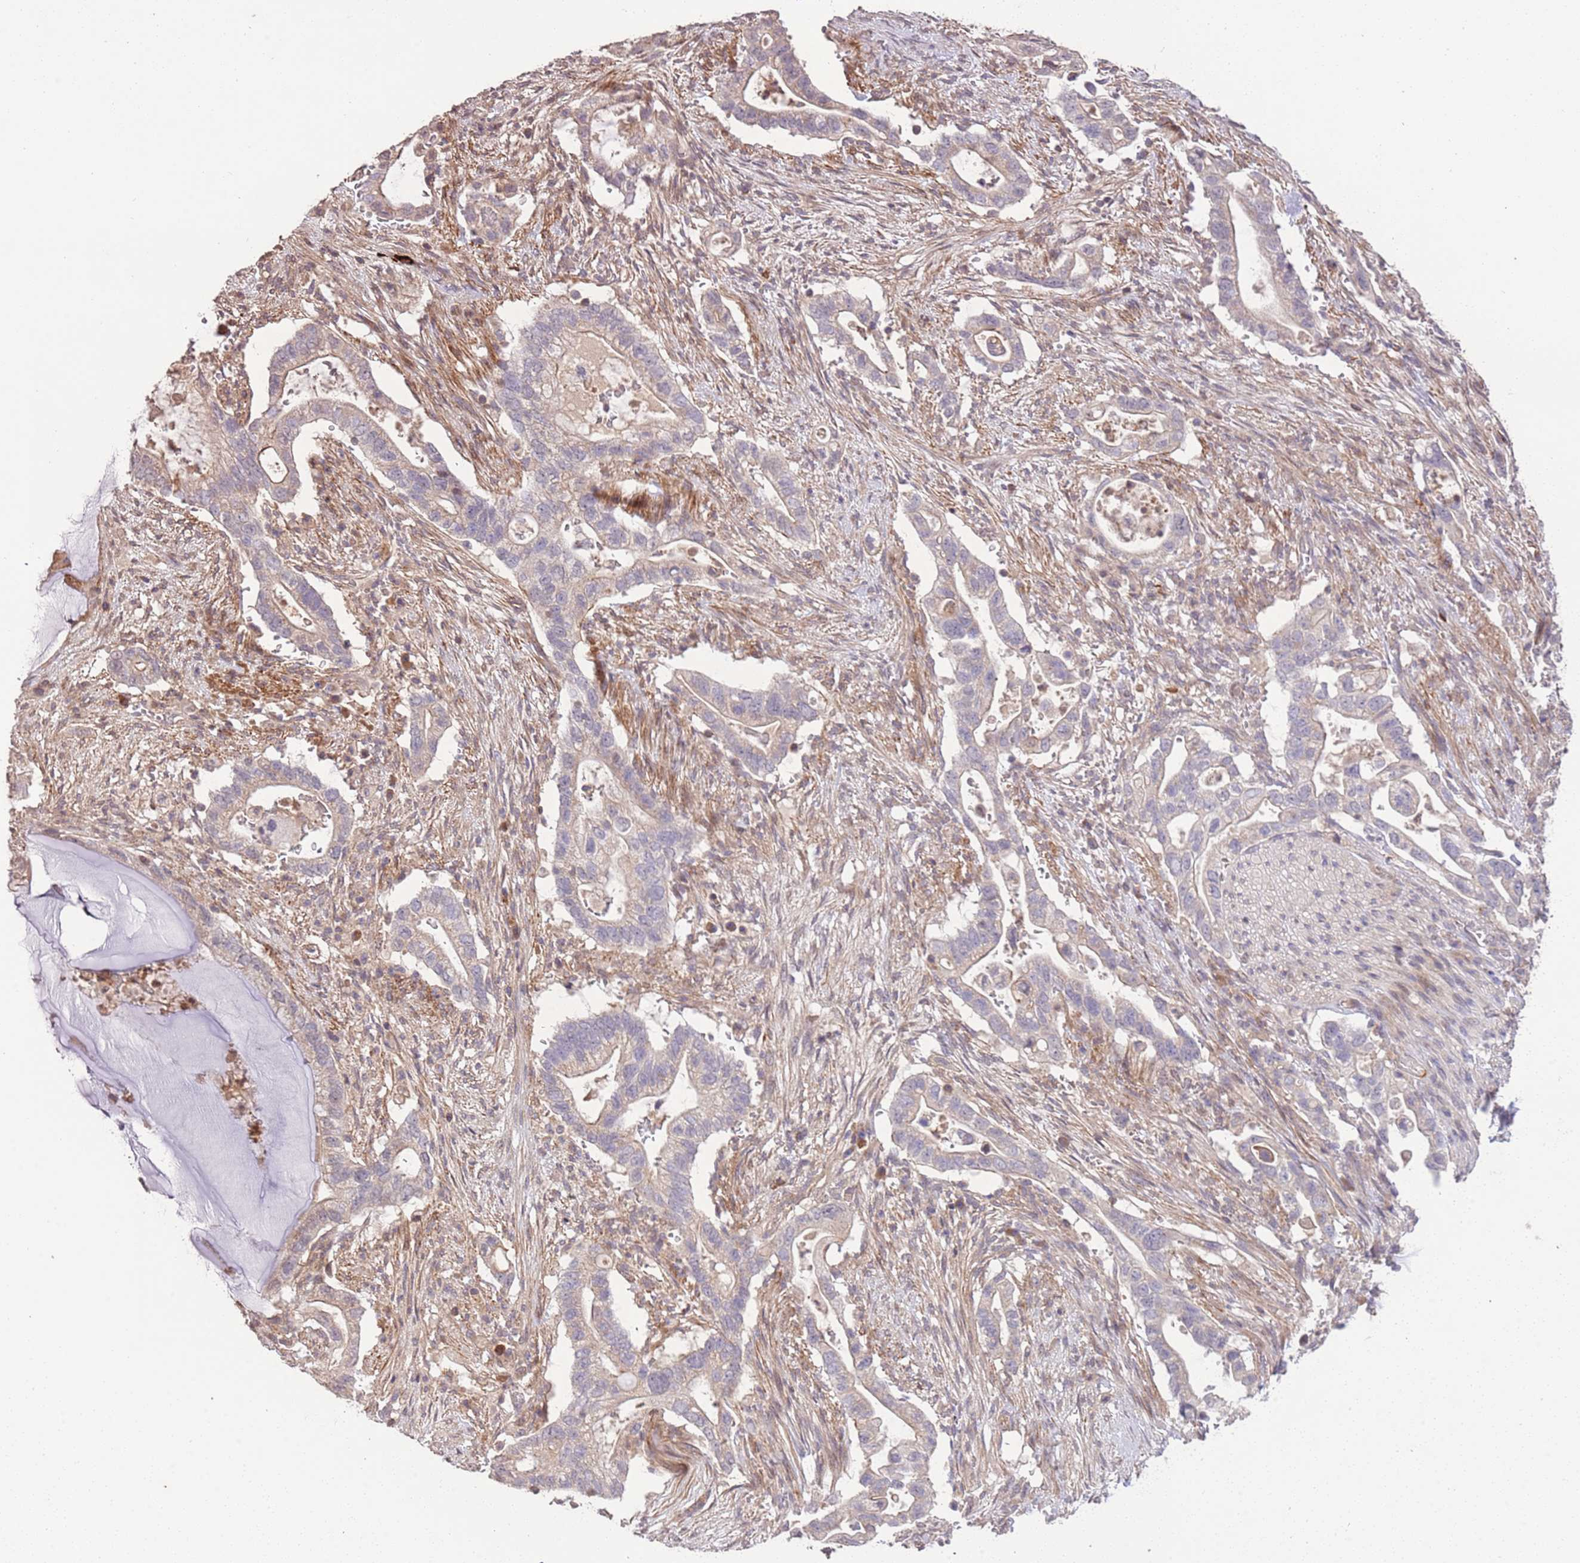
{"staining": {"intensity": "weak", "quantity": "<25%", "location": "cytoplasmic/membranous"}, "tissue": "pancreatic cancer", "cell_type": "Tumor cells", "image_type": "cancer", "snomed": [{"axis": "morphology", "description": "Adenocarcinoma, NOS"}, {"axis": "topography", "description": "Pancreas"}], "caption": "Immunohistochemical staining of human pancreatic cancer reveals no significant expression in tumor cells.", "gene": "SLC16A4", "patient": {"sex": "female", "age": 72}}